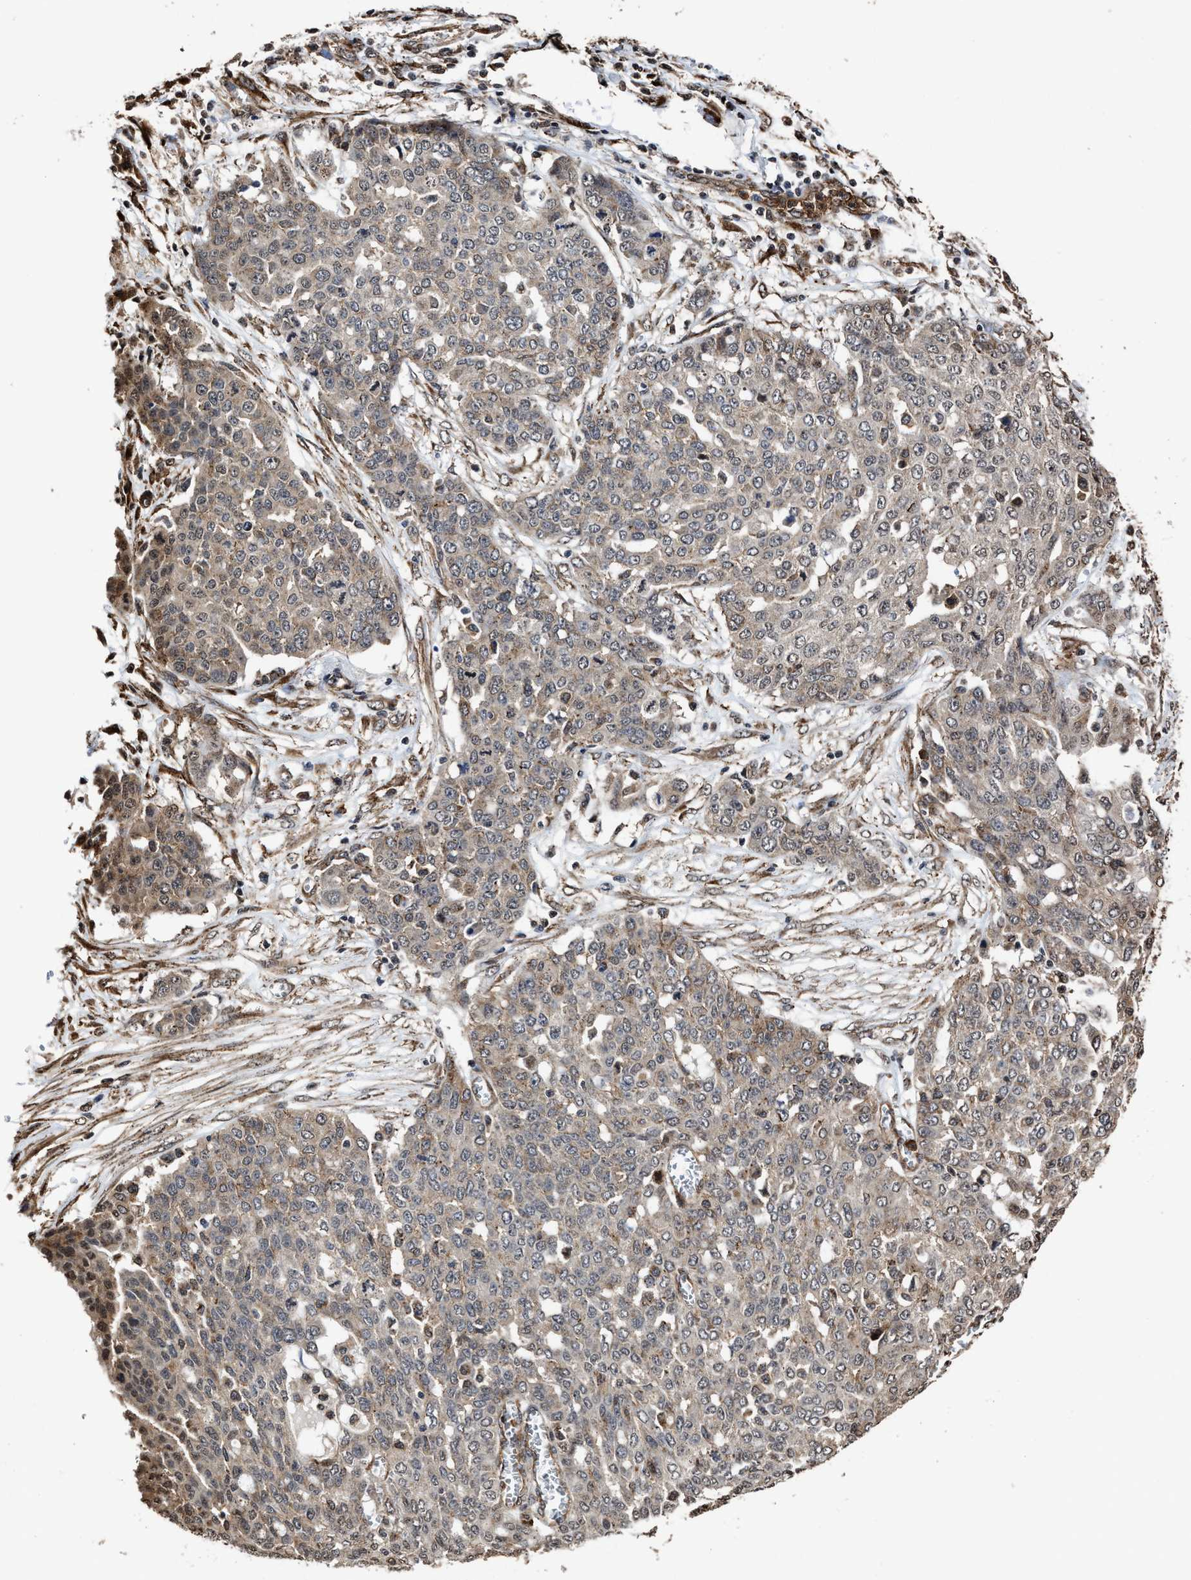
{"staining": {"intensity": "weak", "quantity": "25%-75%", "location": "cytoplasmic/membranous"}, "tissue": "ovarian cancer", "cell_type": "Tumor cells", "image_type": "cancer", "snomed": [{"axis": "morphology", "description": "Cystadenocarcinoma, serous, NOS"}, {"axis": "topography", "description": "Soft tissue"}, {"axis": "topography", "description": "Ovary"}], "caption": "Weak cytoplasmic/membranous protein positivity is seen in approximately 25%-75% of tumor cells in ovarian cancer.", "gene": "SEPTIN2", "patient": {"sex": "female", "age": 57}}